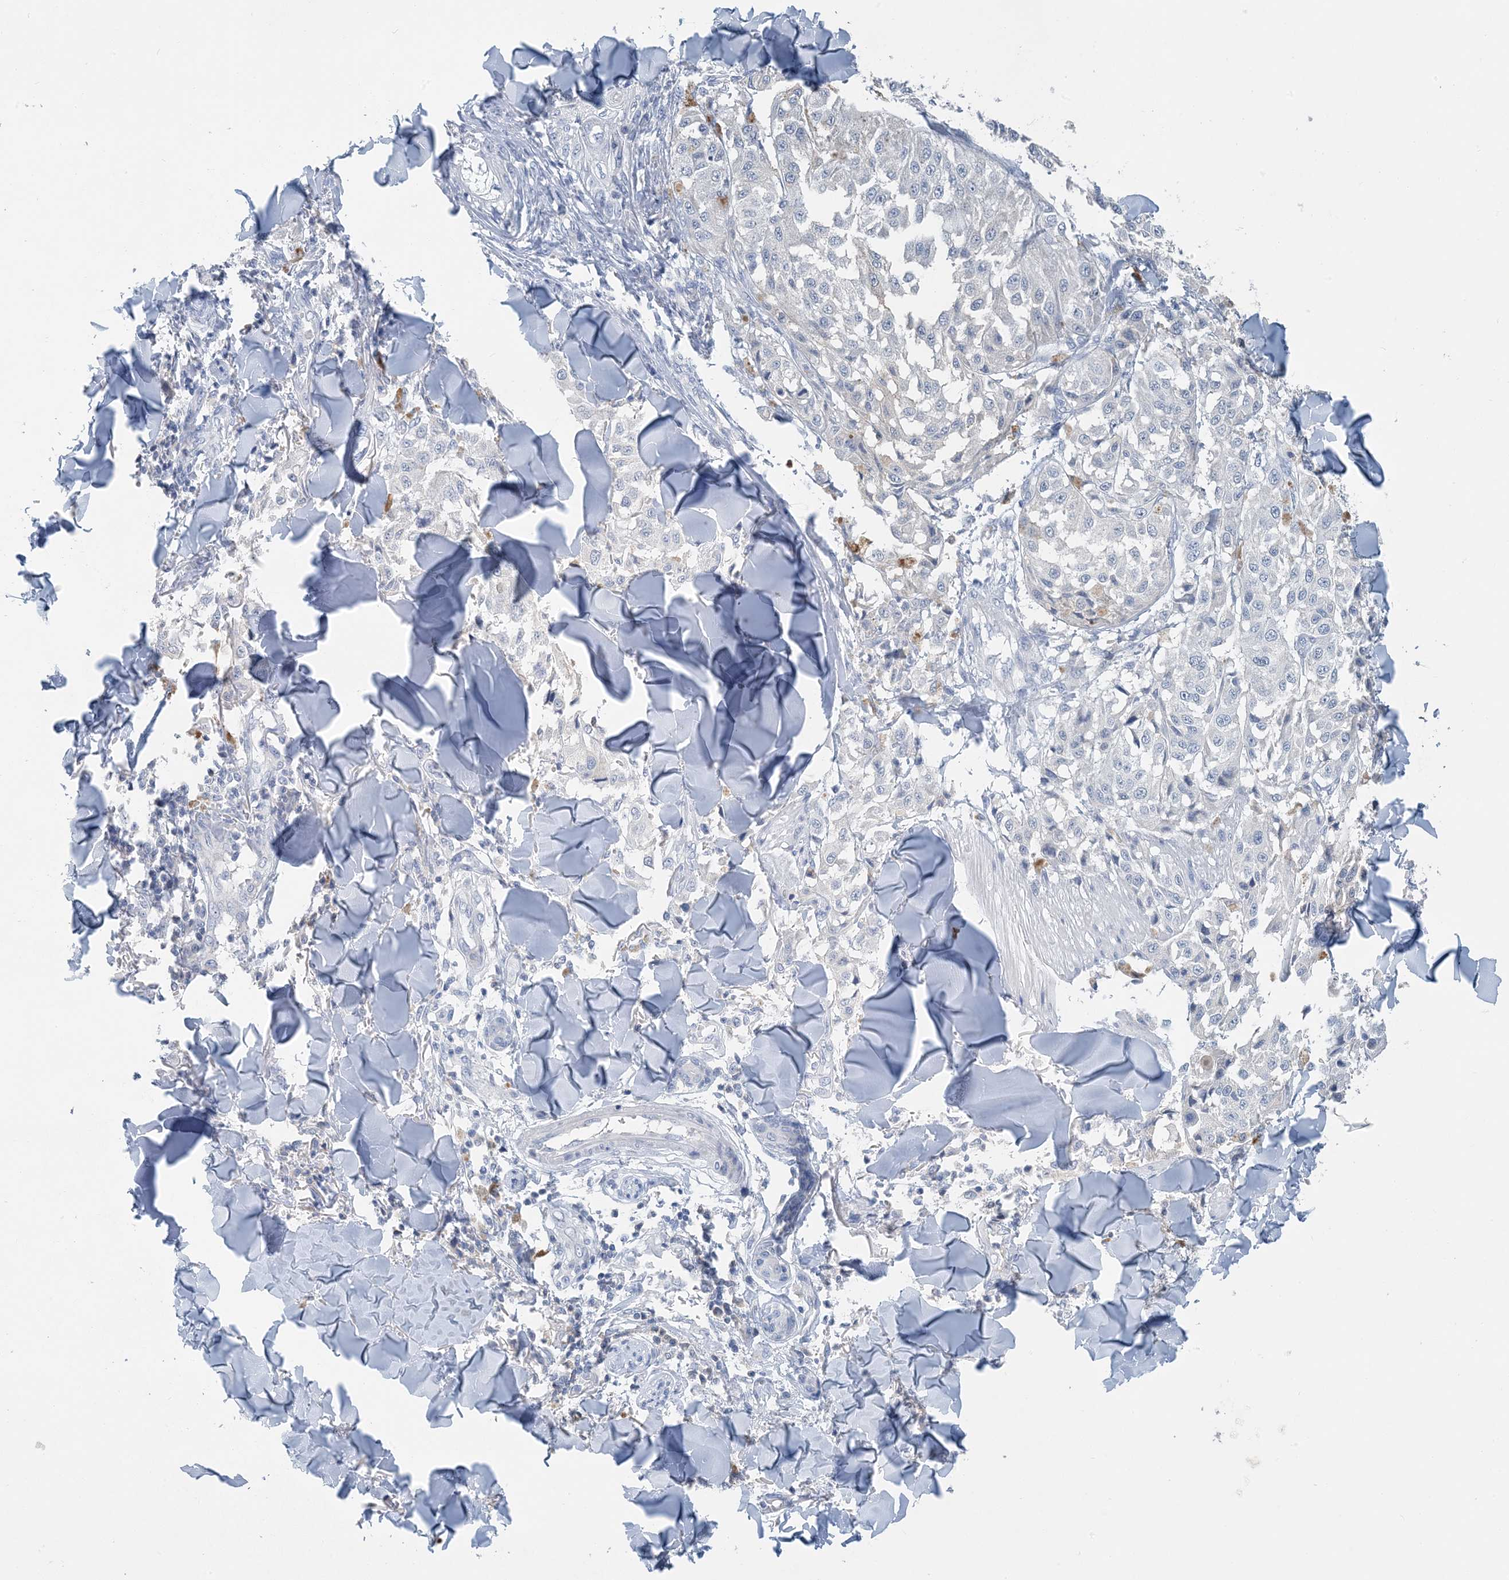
{"staining": {"intensity": "negative", "quantity": "none", "location": "none"}, "tissue": "melanoma", "cell_type": "Tumor cells", "image_type": "cancer", "snomed": [{"axis": "morphology", "description": "Malignant melanoma, NOS"}, {"axis": "topography", "description": "Skin"}], "caption": "Histopathology image shows no significant protein expression in tumor cells of melanoma.", "gene": "CTRL", "patient": {"sex": "female", "age": 64}}